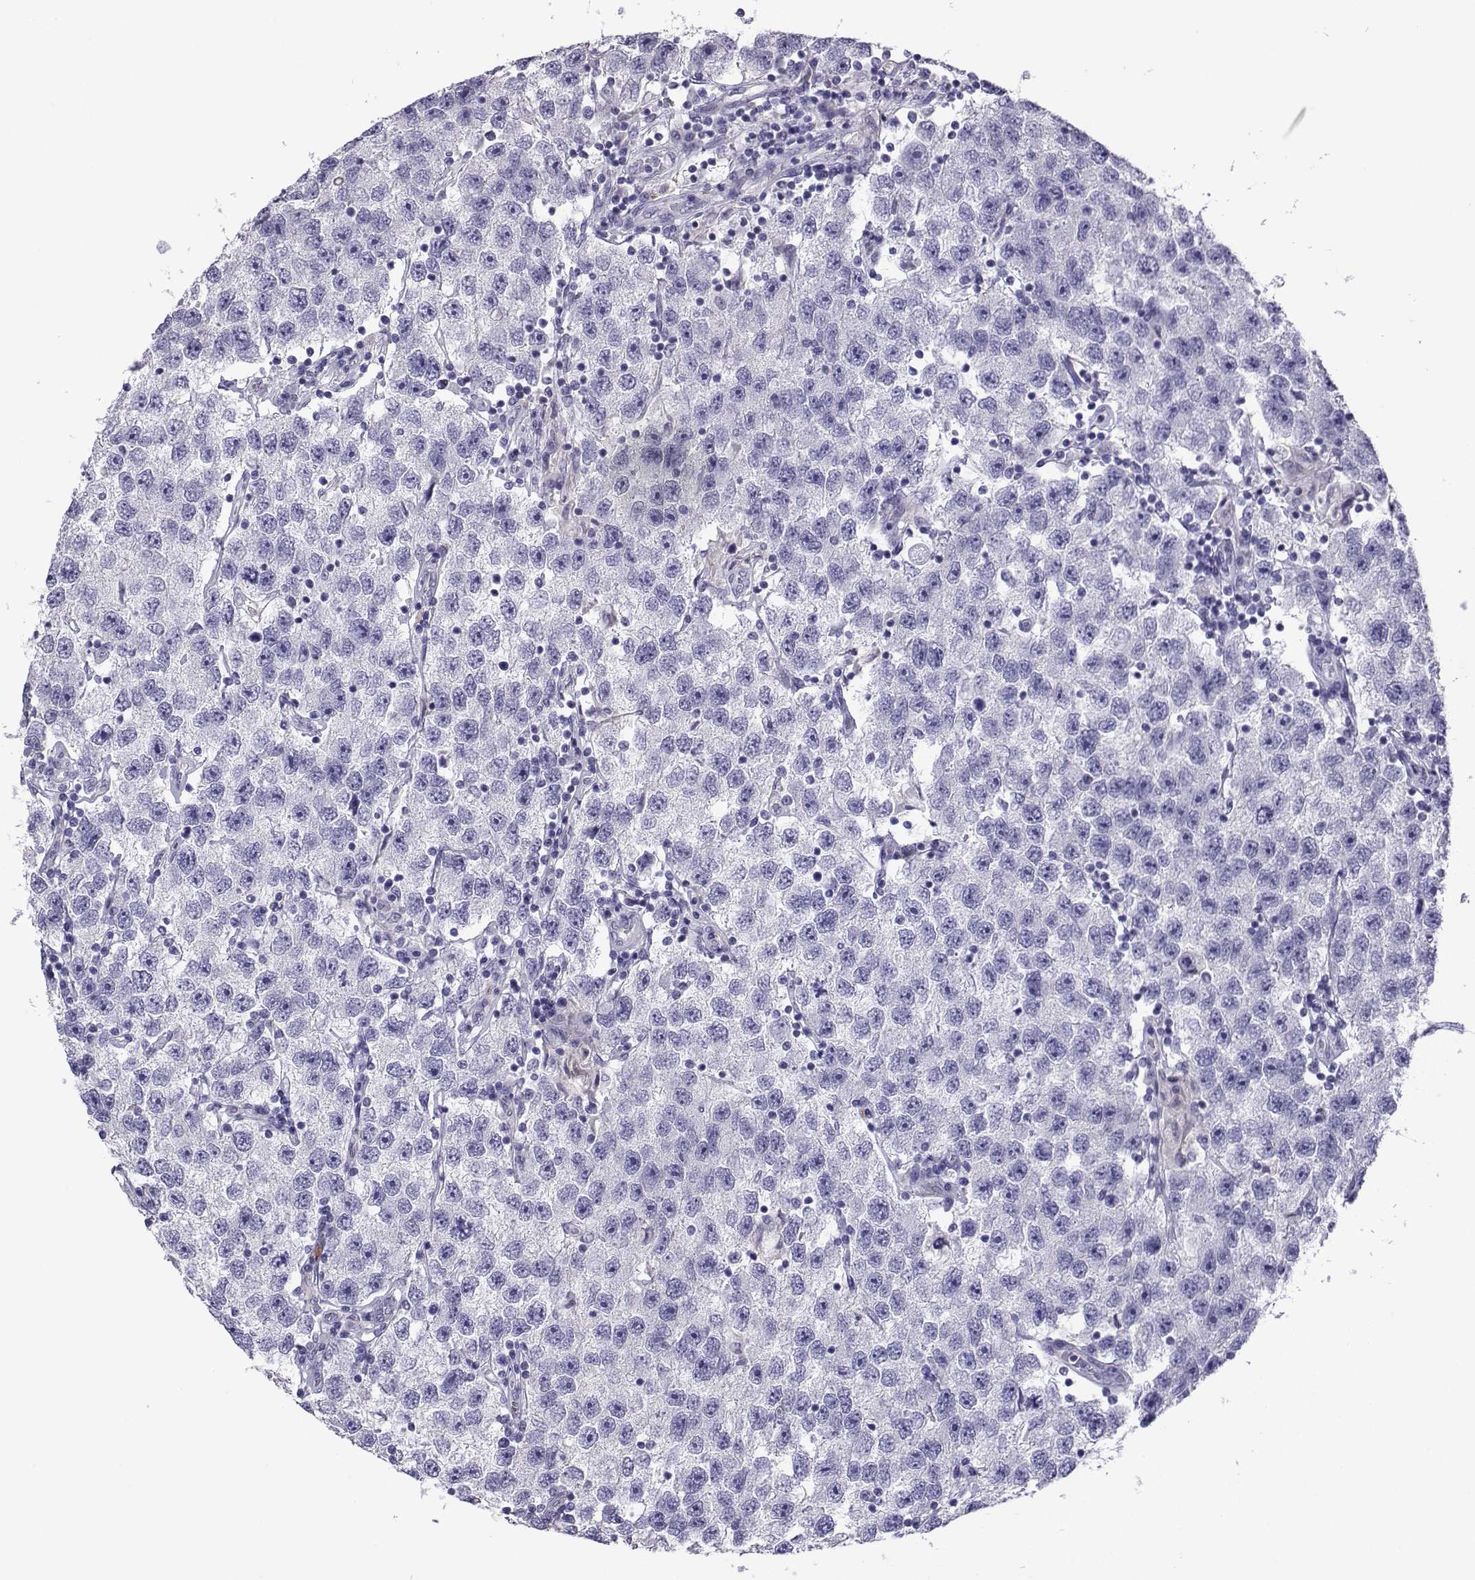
{"staining": {"intensity": "negative", "quantity": "none", "location": "none"}, "tissue": "testis cancer", "cell_type": "Tumor cells", "image_type": "cancer", "snomed": [{"axis": "morphology", "description": "Seminoma, NOS"}, {"axis": "topography", "description": "Testis"}], "caption": "Testis cancer stained for a protein using immunohistochemistry demonstrates no expression tumor cells.", "gene": "CFAP70", "patient": {"sex": "male", "age": 26}}